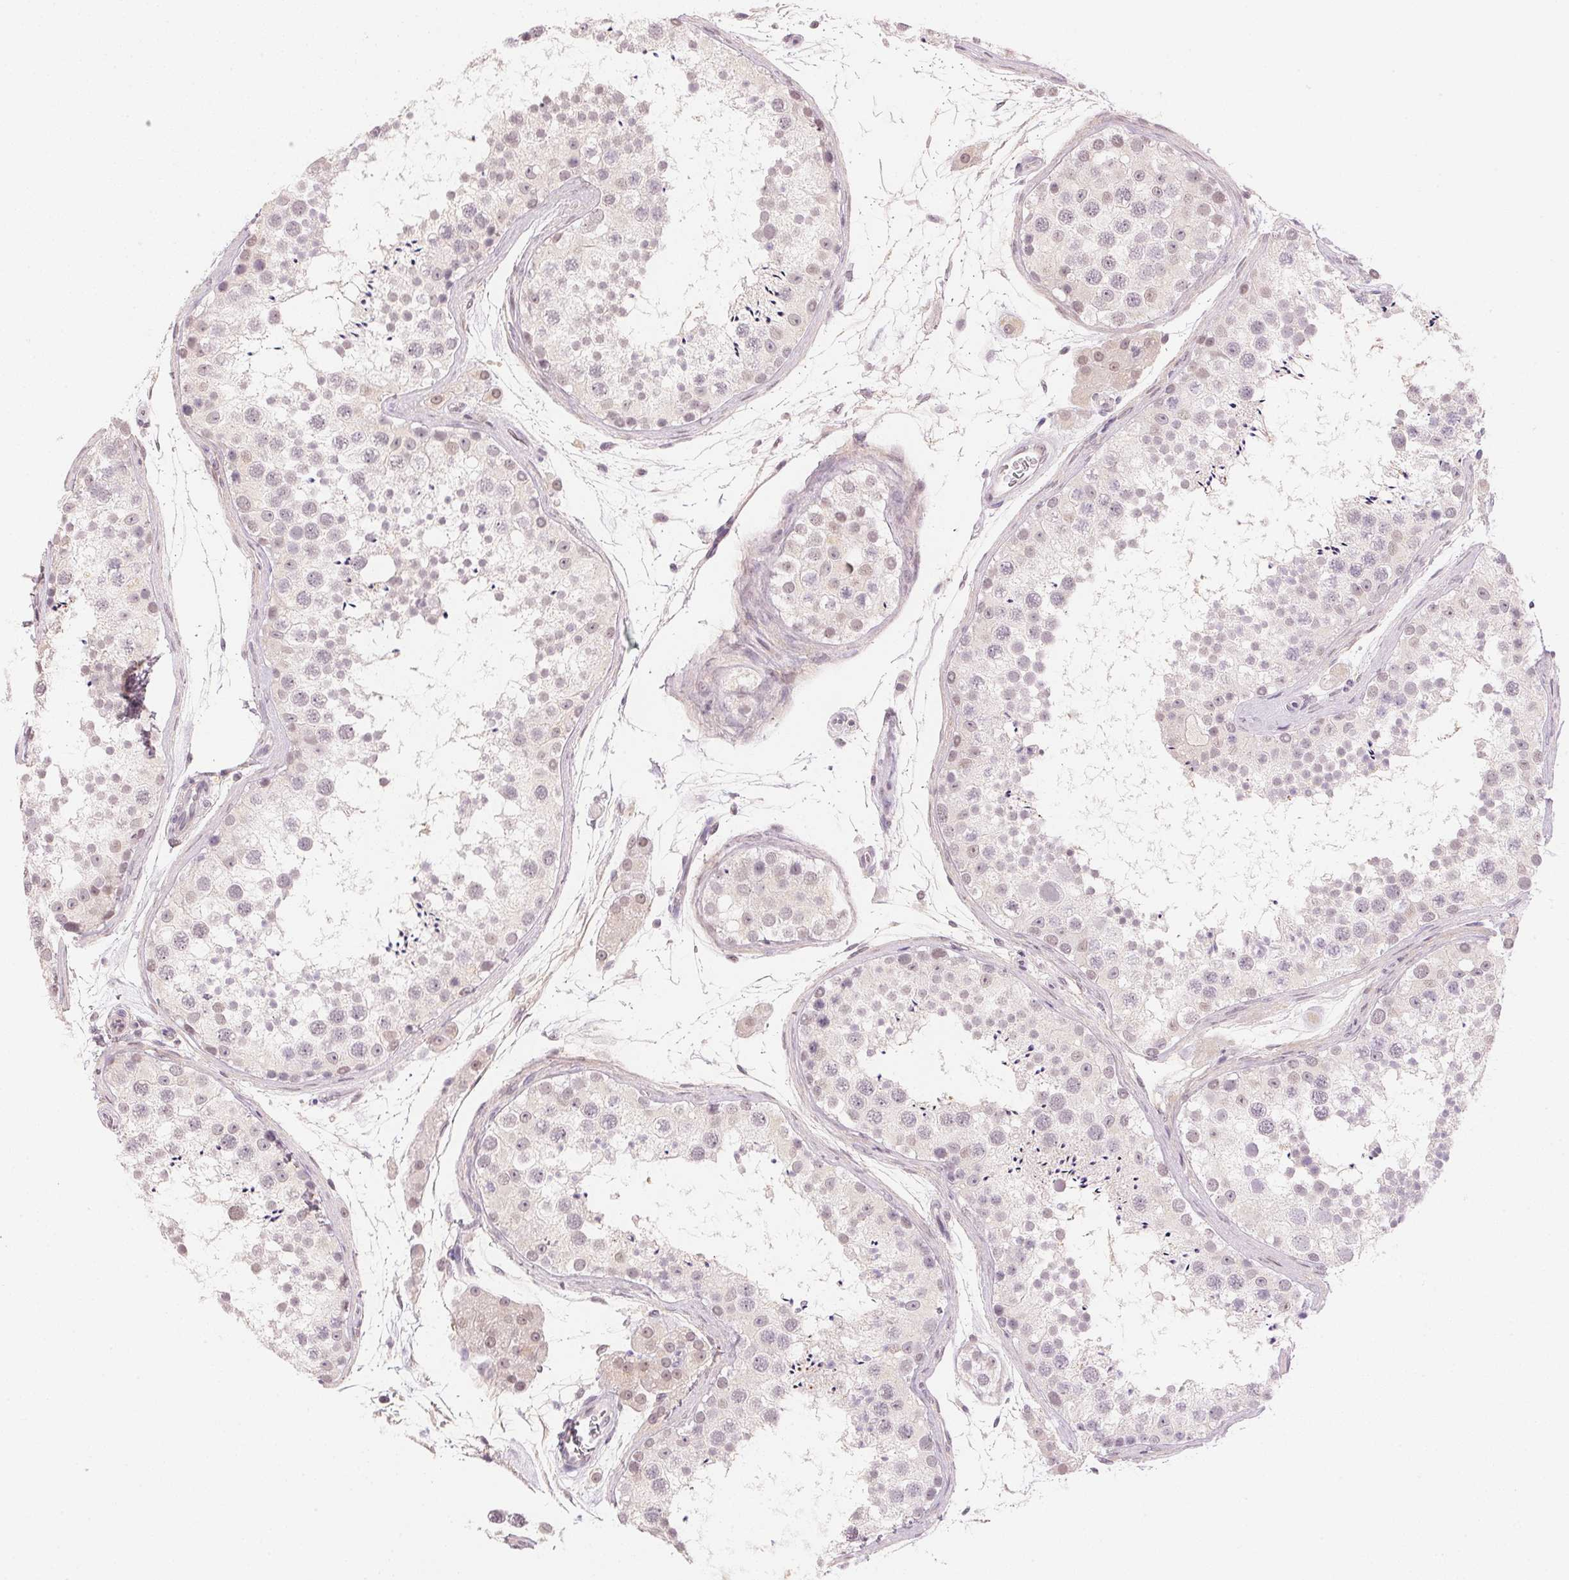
{"staining": {"intensity": "weak", "quantity": "<25%", "location": "nuclear"}, "tissue": "testis", "cell_type": "Cells in seminiferous ducts", "image_type": "normal", "snomed": [{"axis": "morphology", "description": "Normal tissue, NOS"}, {"axis": "topography", "description": "Testis"}], "caption": "Immunohistochemistry (IHC) image of unremarkable testis: testis stained with DAB displays no significant protein expression in cells in seminiferous ducts. Nuclei are stained in blue.", "gene": "FNDC4", "patient": {"sex": "male", "age": 41}}